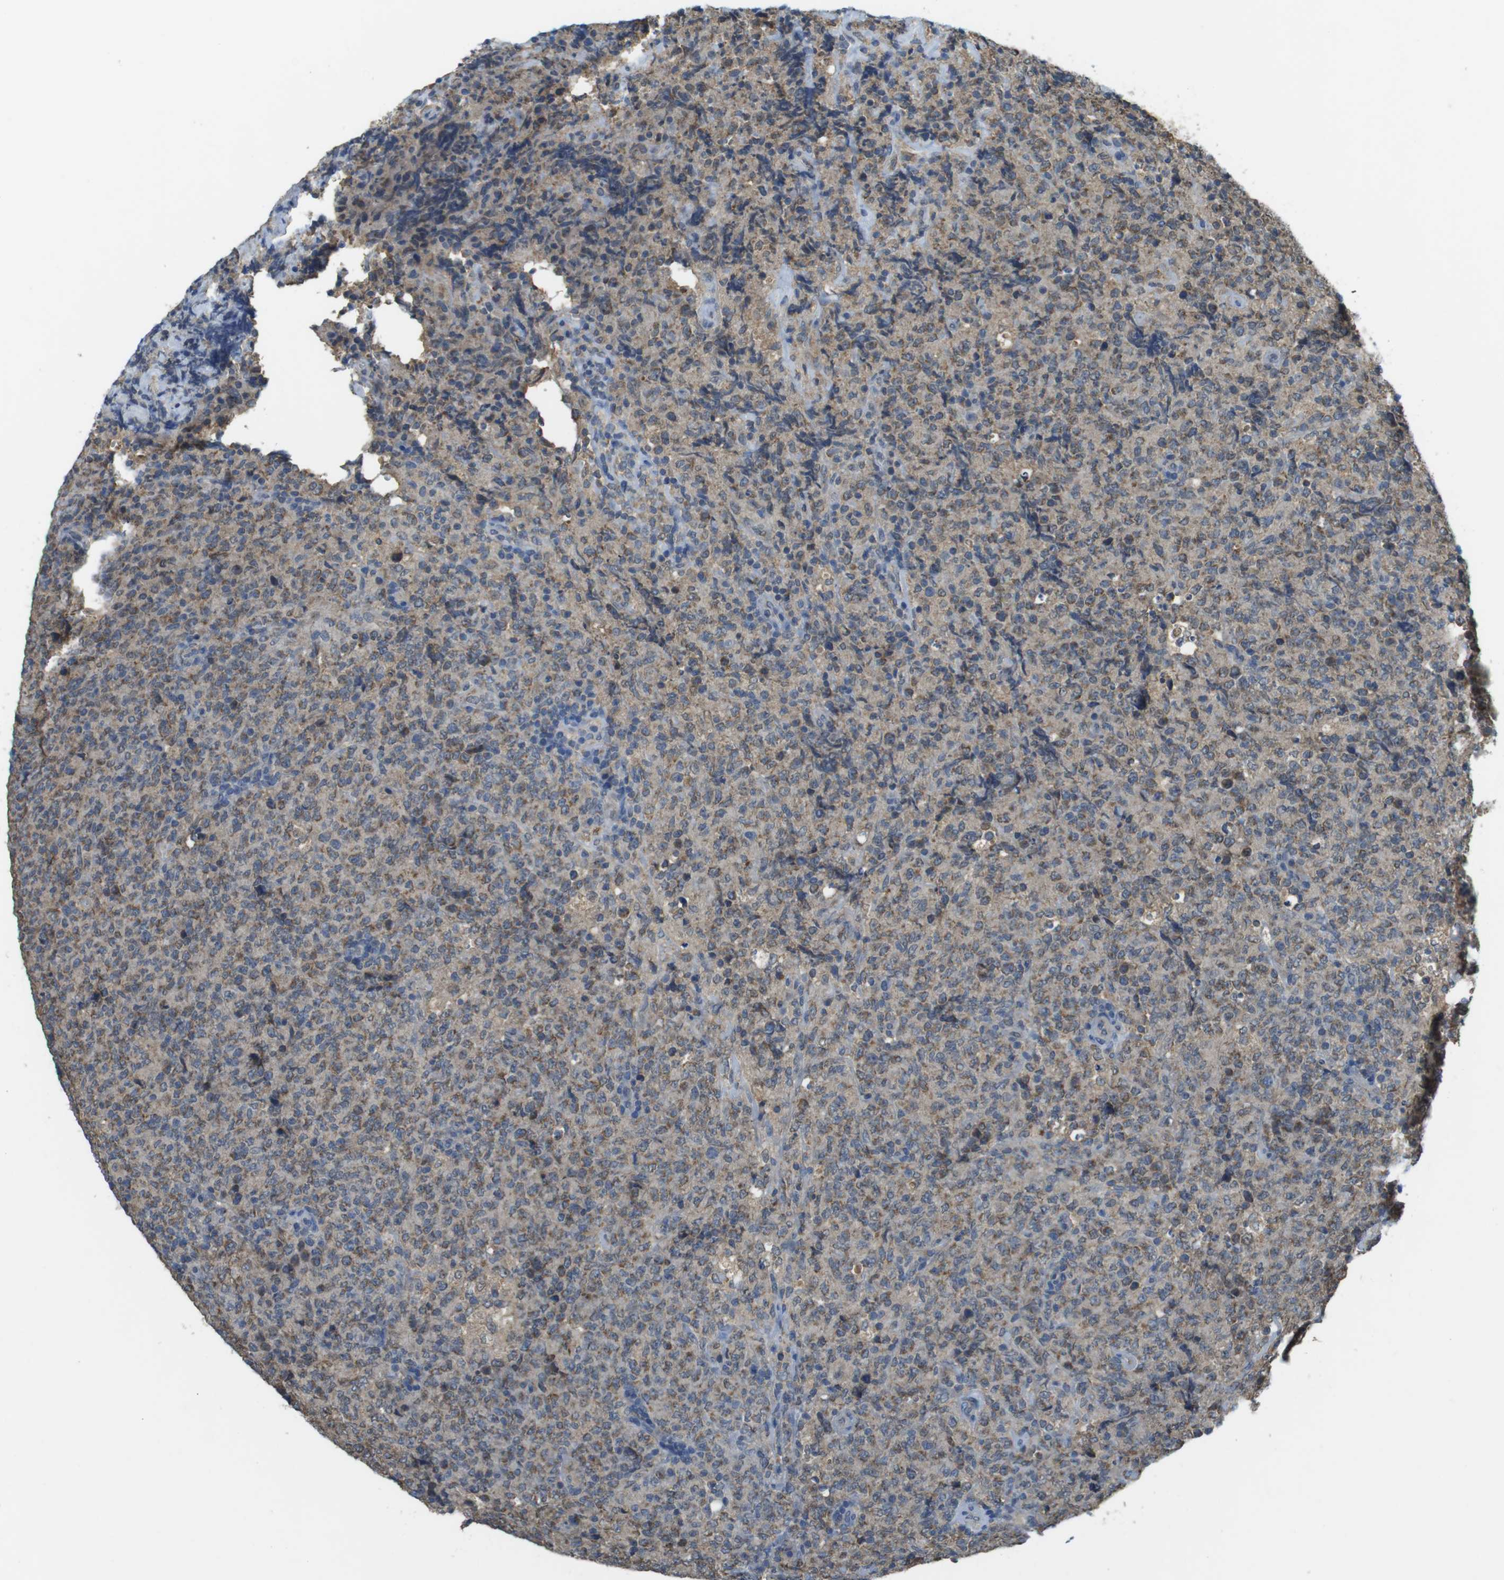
{"staining": {"intensity": "weak", "quantity": ">75%", "location": "cytoplasmic/membranous"}, "tissue": "lymphoma", "cell_type": "Tumor cells", "image_type": "cancer", "snomed": [{"axis": "morphology", "description": "Malignant lymphoma, non-Hodgkin's type, High grade"}, {"axis": "topography", "description": "Tonsil"}], "caption": "Weak cytoplasmic/membranous staining for a protein is identified in approximately >75% of tumor cells of lymphoma using immunohistochemistry (IHC).", "gene": "BRI3BP", "patient": {"sex": "female", "age": 36}}